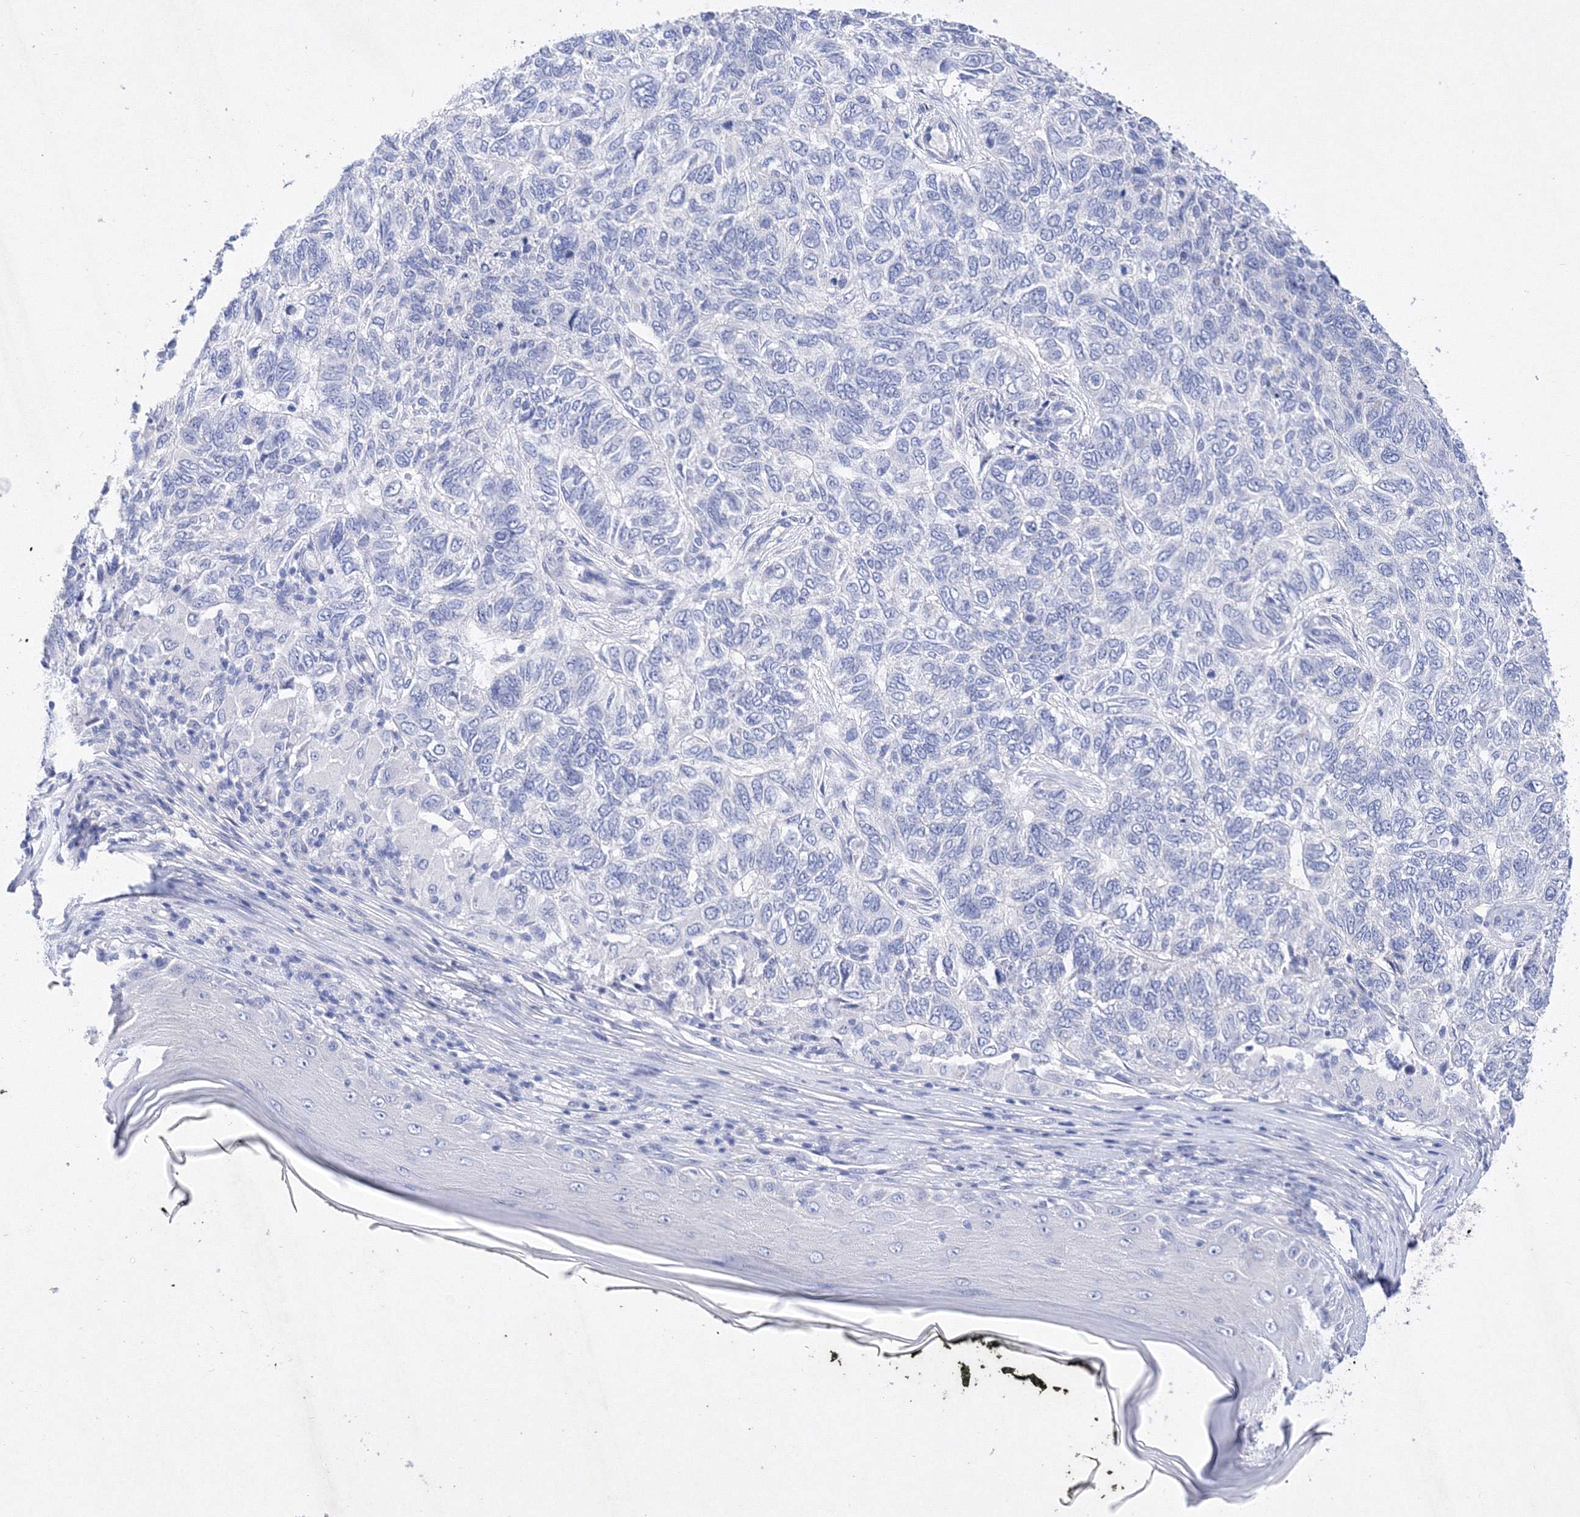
{"staining": {"intensity": "negative", "quantity": "none", "location": "none"}, "tissue": "skin cancer", "cell_type": "Tumor cells", "image_type": "cancer", "snomed": [{"axis": "morphology", "description": "Basal cell carcinoma"}, {"axis": "topography", "description": "Skin"}], "caption": "Human skin cancer stained for a protein using immunohistochemistry (IHC) exhibits no positivity in tumor cells.", "gene": "GPN1", "patient": {"sex": "female", "age": 65}}